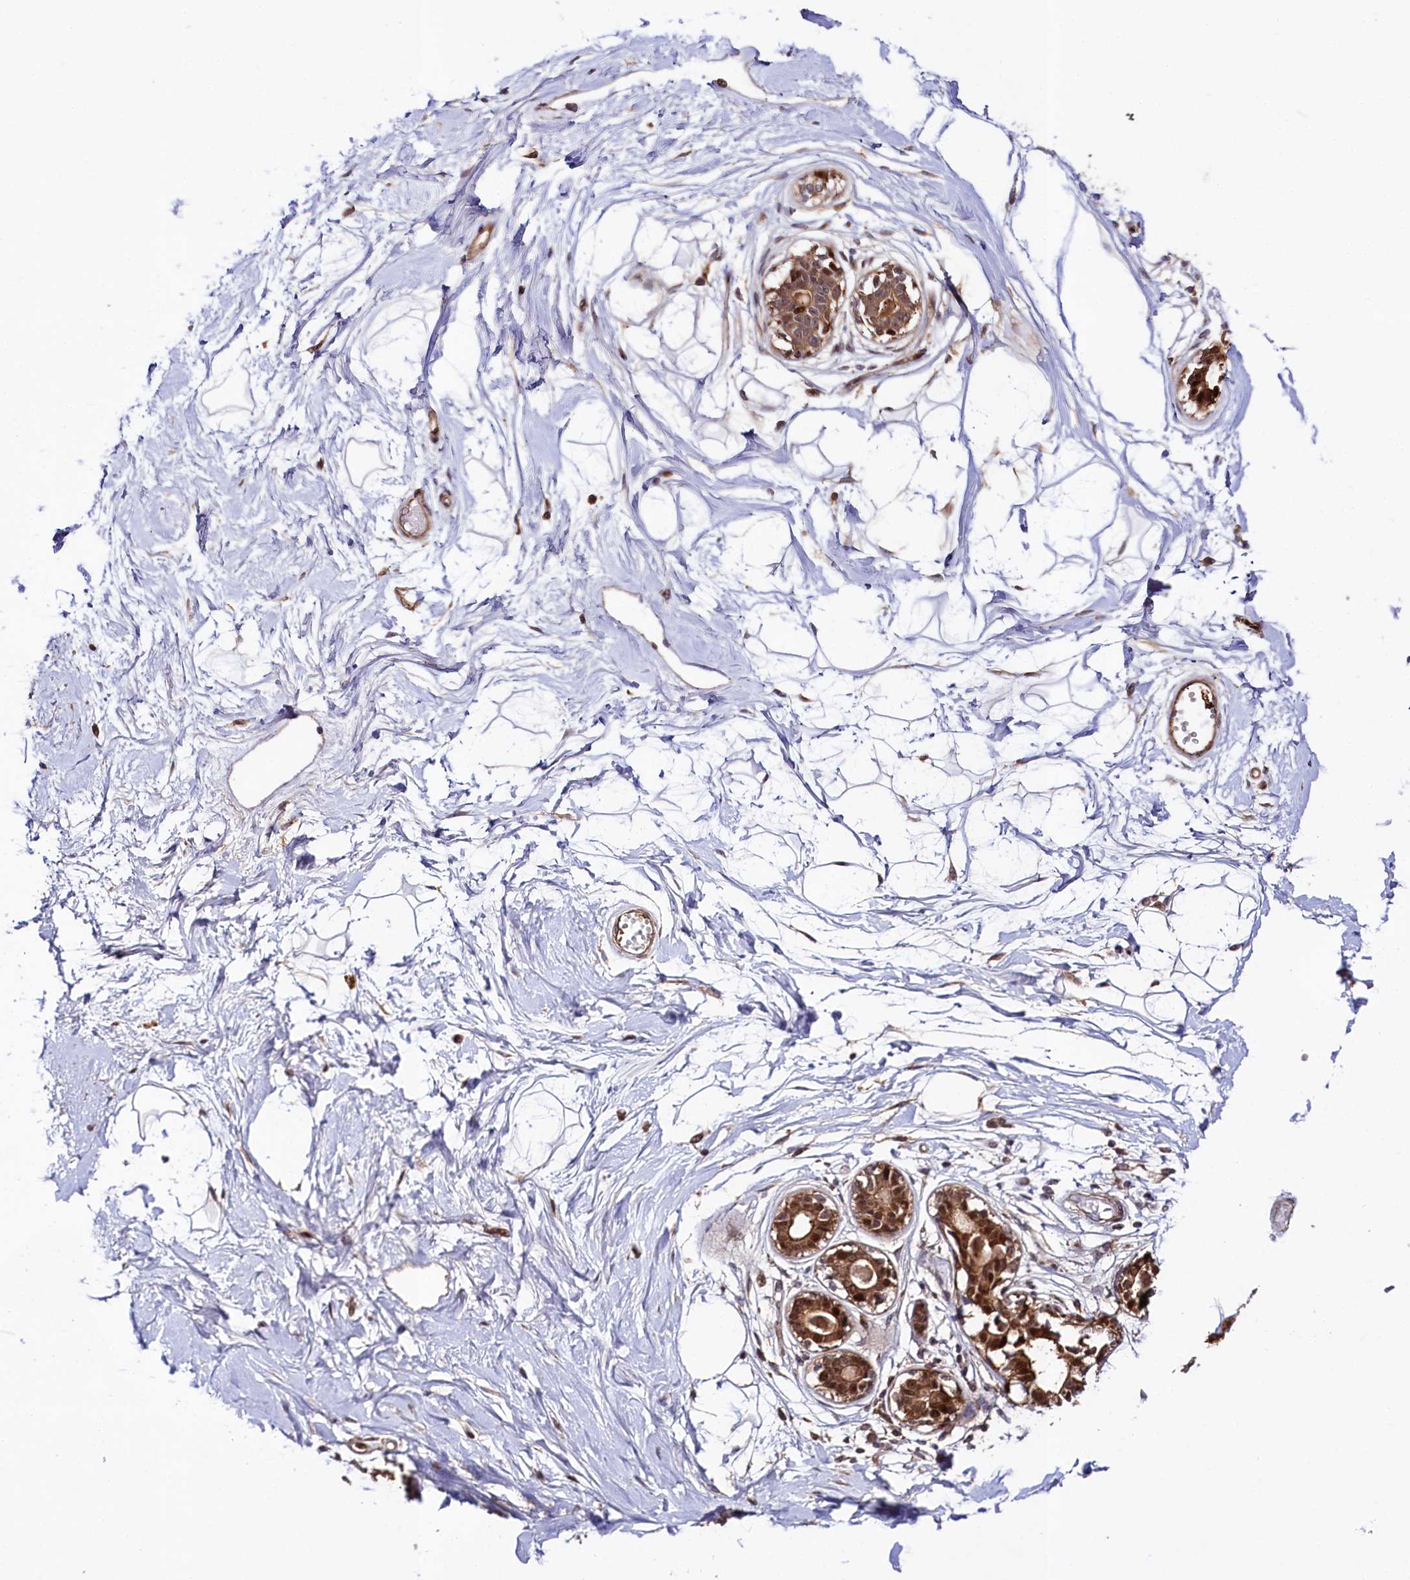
{"staining": {"intensity": "negative", "quantity": "none", "location": "none"}, "tissue": "breast", "cell_type": "Adipocytes", "image_type": "normal", "snomed": [{"axis": "morphology", "description": "Normal tissue, NOS"}, {"axis": "topography", "description": "Breast"}], "caption": "This is an immunohistochemistry photomicrograph of normal breast. There is no positivity in adipocytes.", "gene": "NEDD1", "patient": {"sex": "female", "age": 45}}